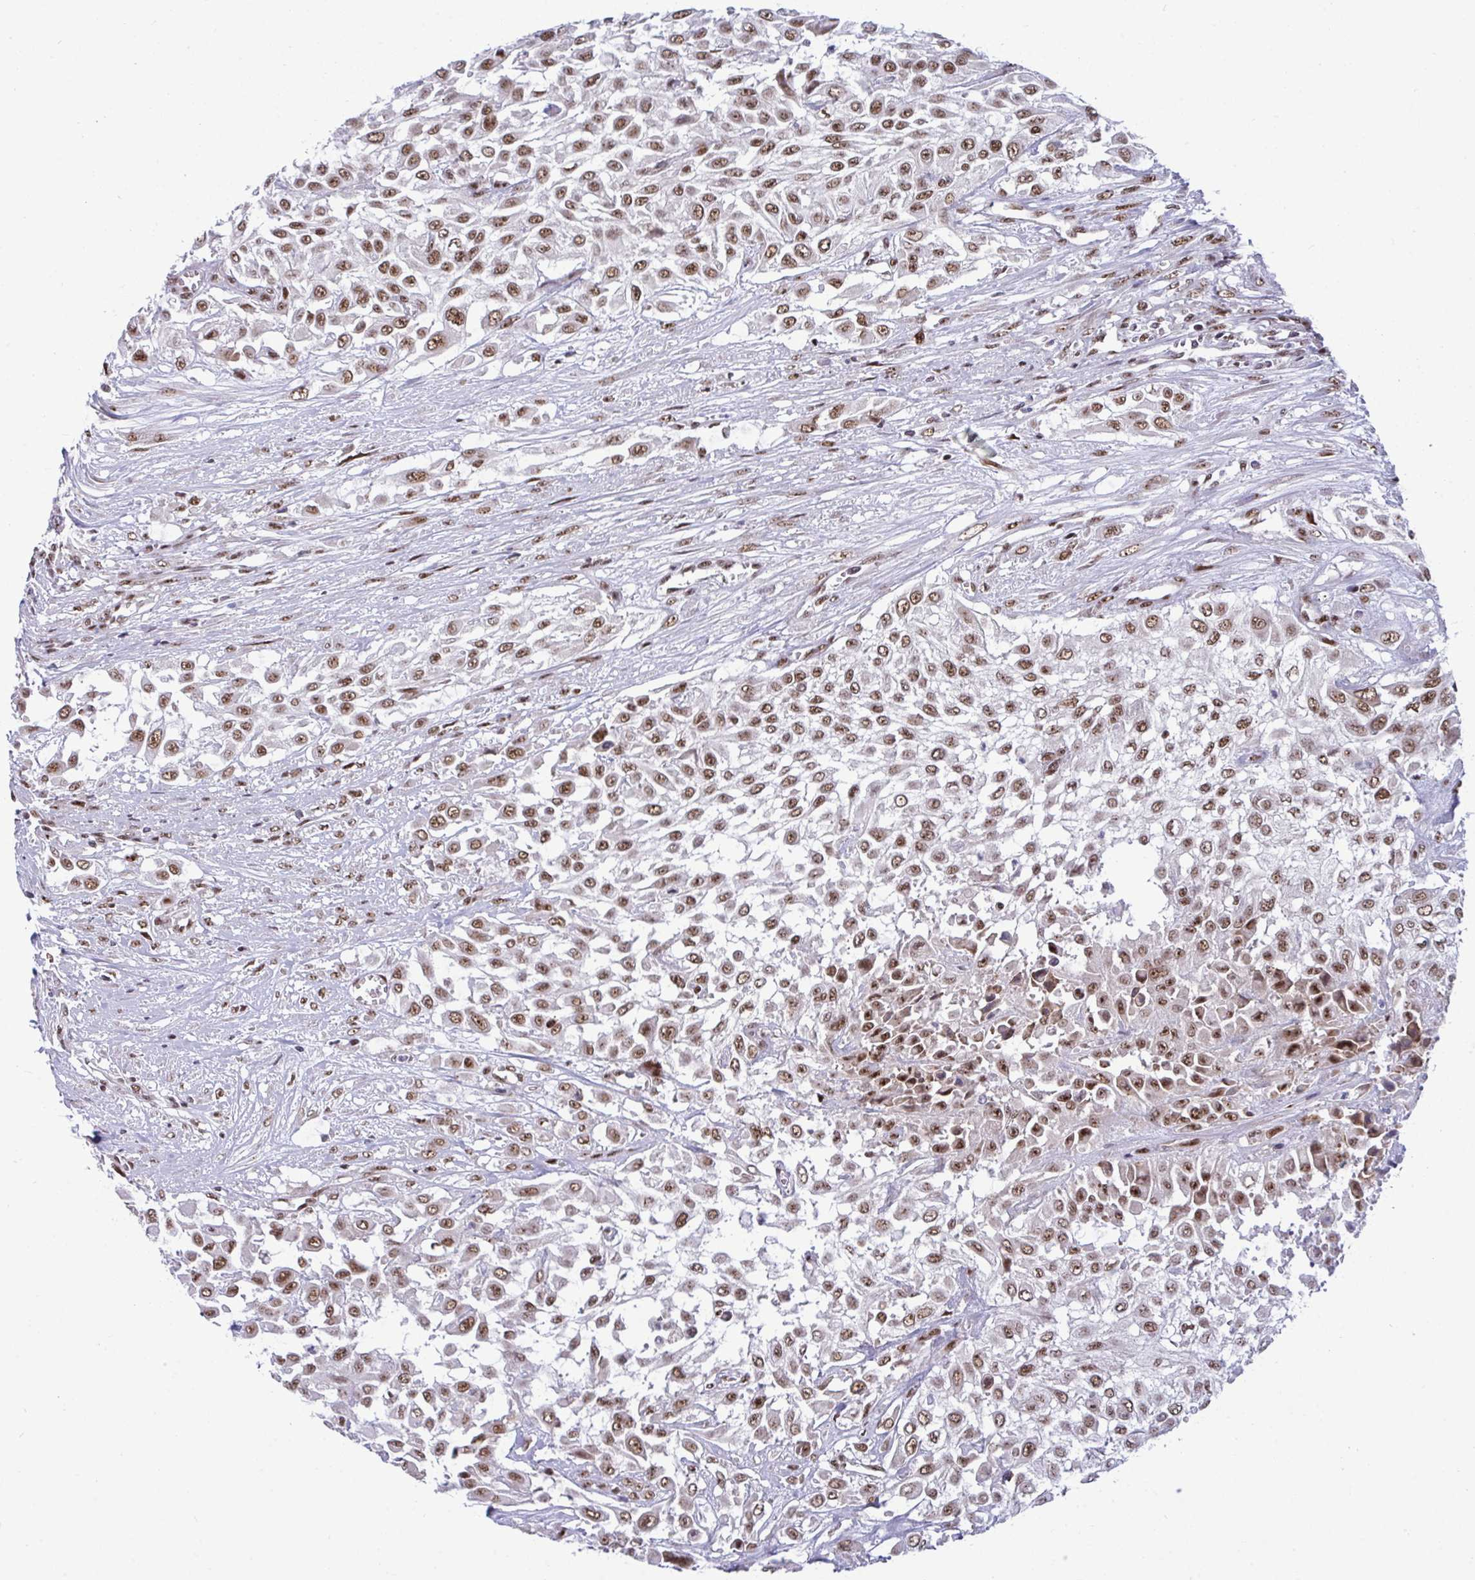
{"staining": {"intensity": "moderate", "quantity": ">75%", "location": "nuclear"}, "tissue": "urothelial cancer", "cell_type": "Tumor cells", "image_type": "cancer", "snomed": [{"axis": "morphology", "description": "Urothelial carcinoma, High grade"}, {"axis": "topography", "description": "Urinary bladder"}], "caption": "Immunohistochemistry (IHC) staining of high-grade urothelial carcinoma, which exhibits medium levels of moderate nuclear expression in approximately >75% of tumor cells indicating moderate nuclear protein staining. The staining was performed using DAB (3,3'-diaminobenzidine) (brown) for protein detection and nuclei were counterstained in hematoxylin (blue).", "gene": "WBP11", "patient": {"sex": "male", "age": 57}}